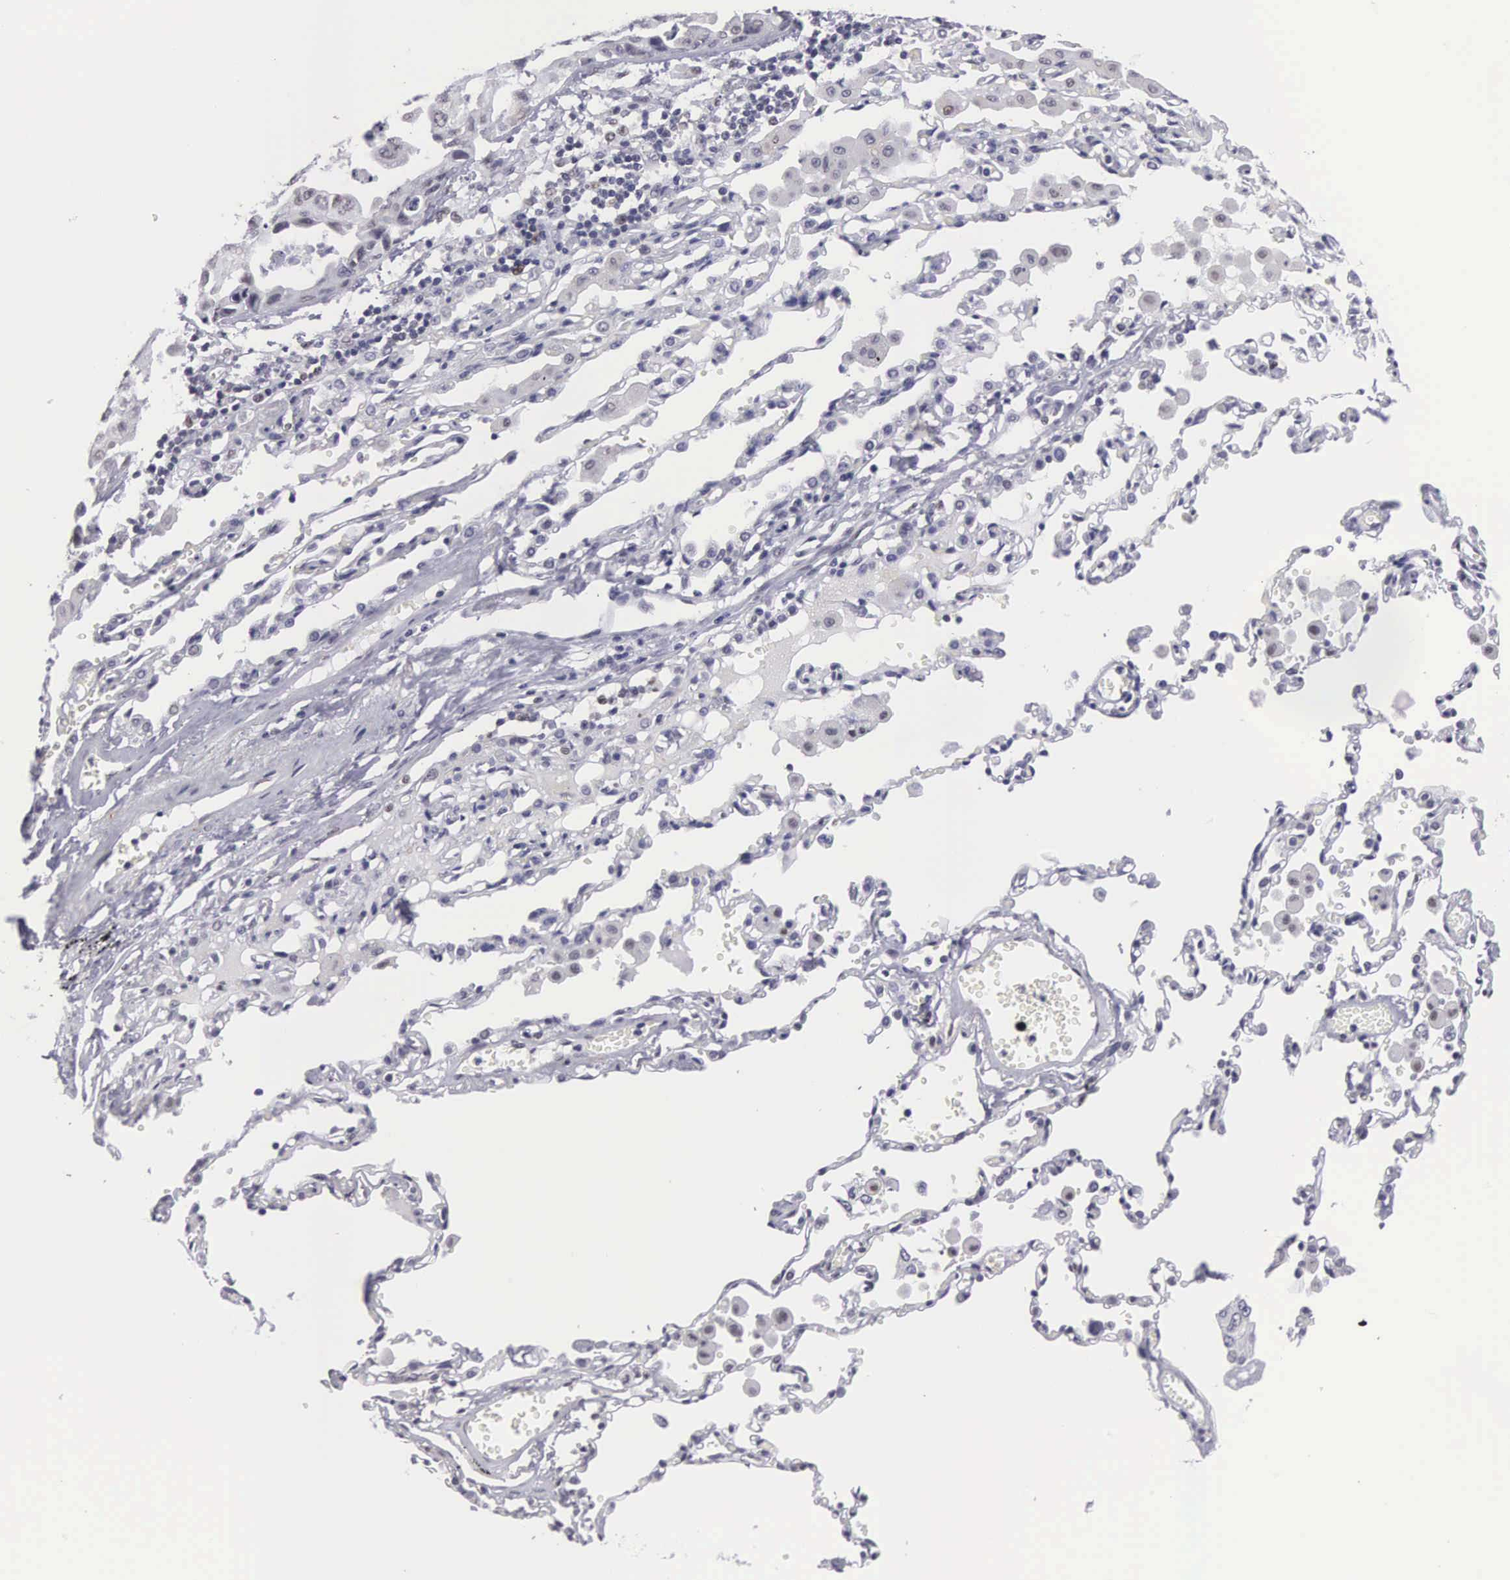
{"staining": {"intensity": "negative", "quantity": "none", "location": "none"}, "tissue": "lung cancer", "cell_type": "Tumor cells", "image_type": "cancer", "snomed": [{"axis": "morphology", "description": "Adenocarcinoma, NOS"}, {"axis": "topography", "description": "Lung"}], "caption": "This is an immunohistochemistry (IHC) photomicrograph of lung adenocarcinoma. There is no expression in tumor cells.", "gene": "ETV6", "patient": {"sex": "male", "age": 64}}